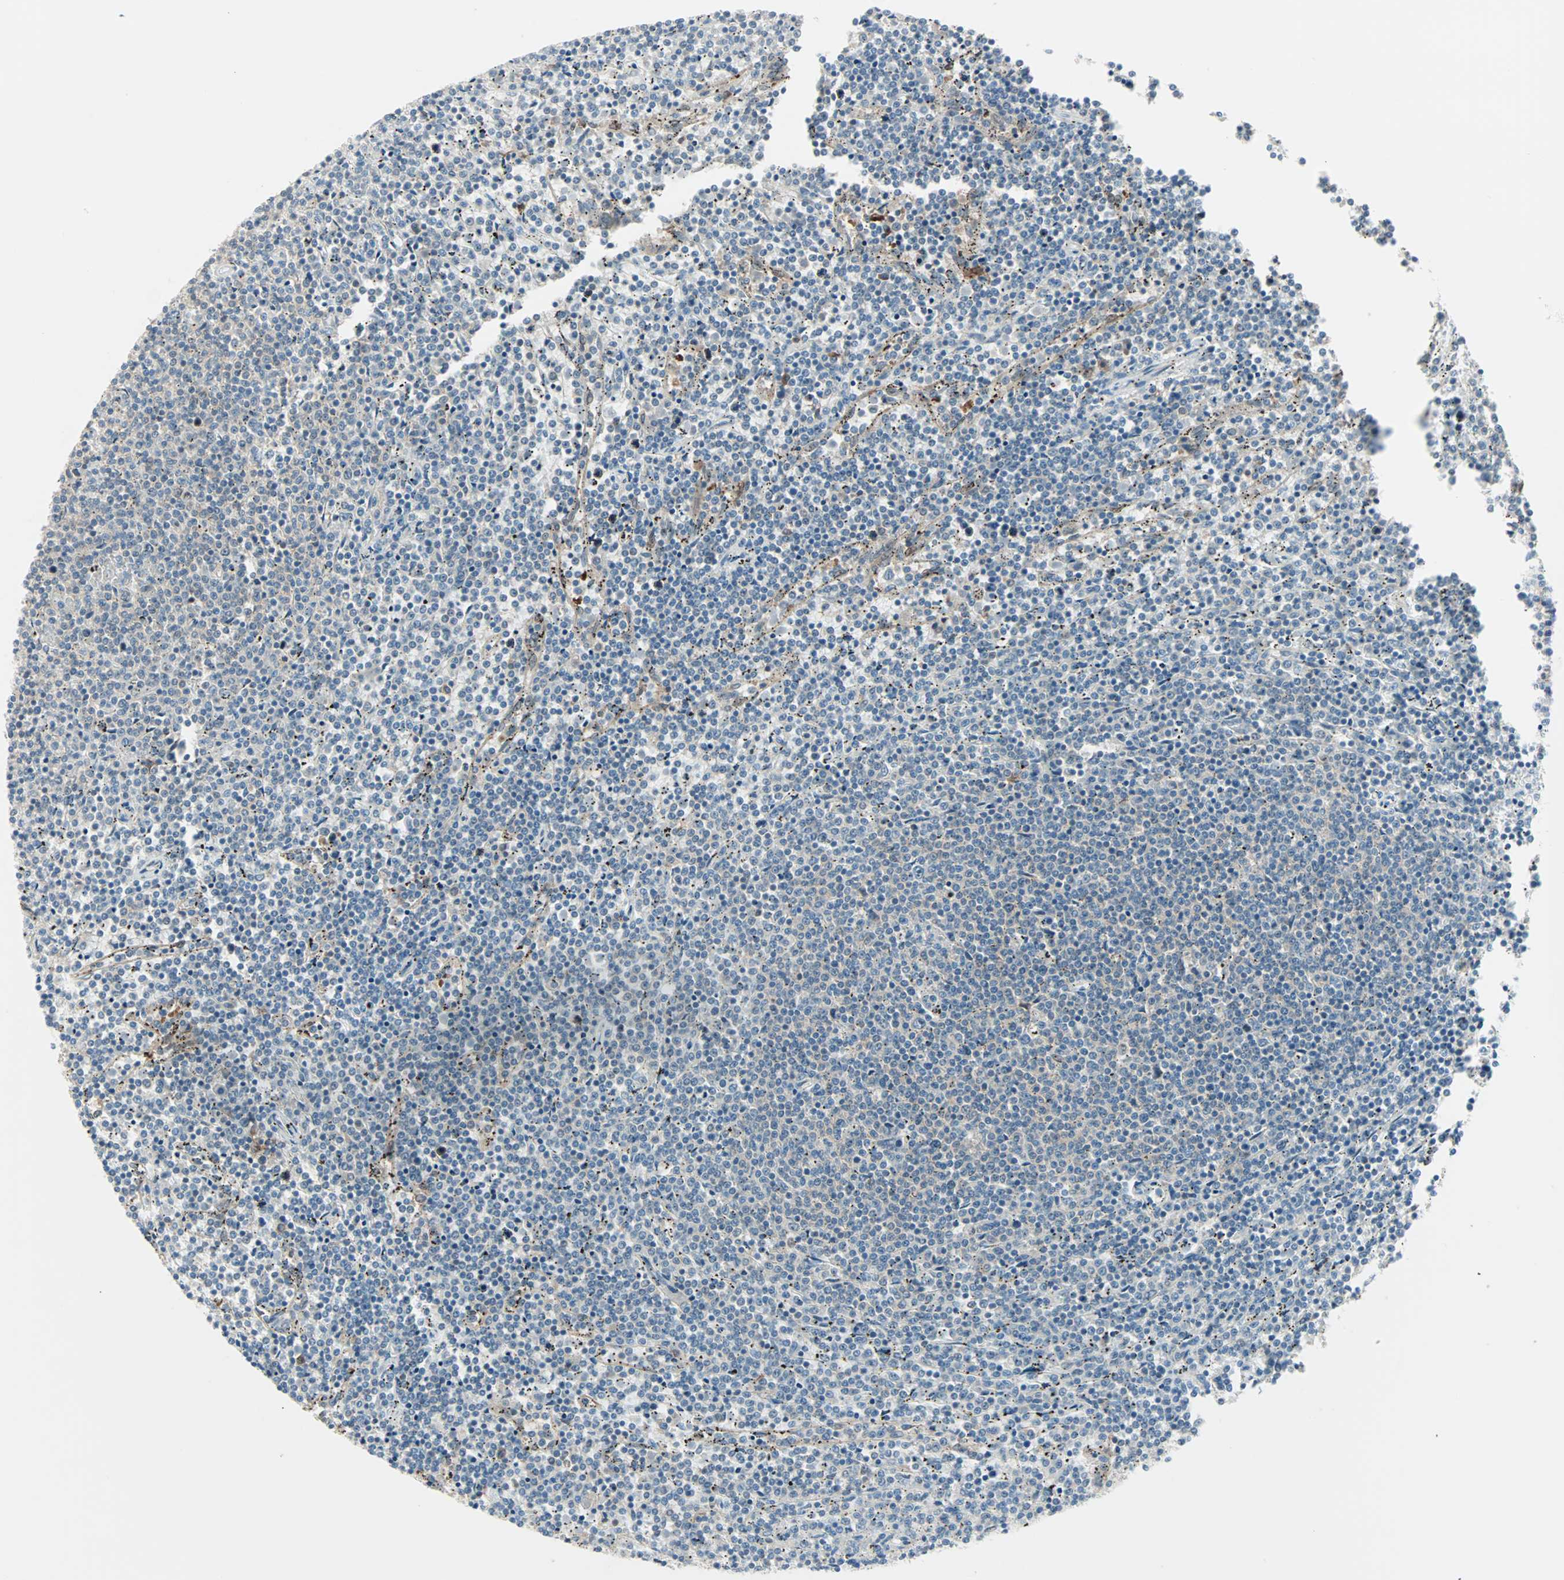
{"staining": {"intensity": "negative", "quantity": "none", "location": "none"}, "tissue": "lymphoma", "cell_type": "Tumor cells", "image_type": "cancer", "snomed": [{"axis": "morphology", "description": "Malignant lymphoma, non-Hodgkin's type, Low grade"}, {"axis": "topography", "description": "Spleen"}], "caption": "This is a photomicrograph of immunohistochemistry staining of malignant lymphoma, non-Hodgkin's type (low-grade), which shows no positivity in tumor cells. The staining is performed using DAB brown chromogen with nuclei counter-stained in using hematoxylin.", "gene": "SMIM8", "patient": {"sex": "female", "age": 50}}